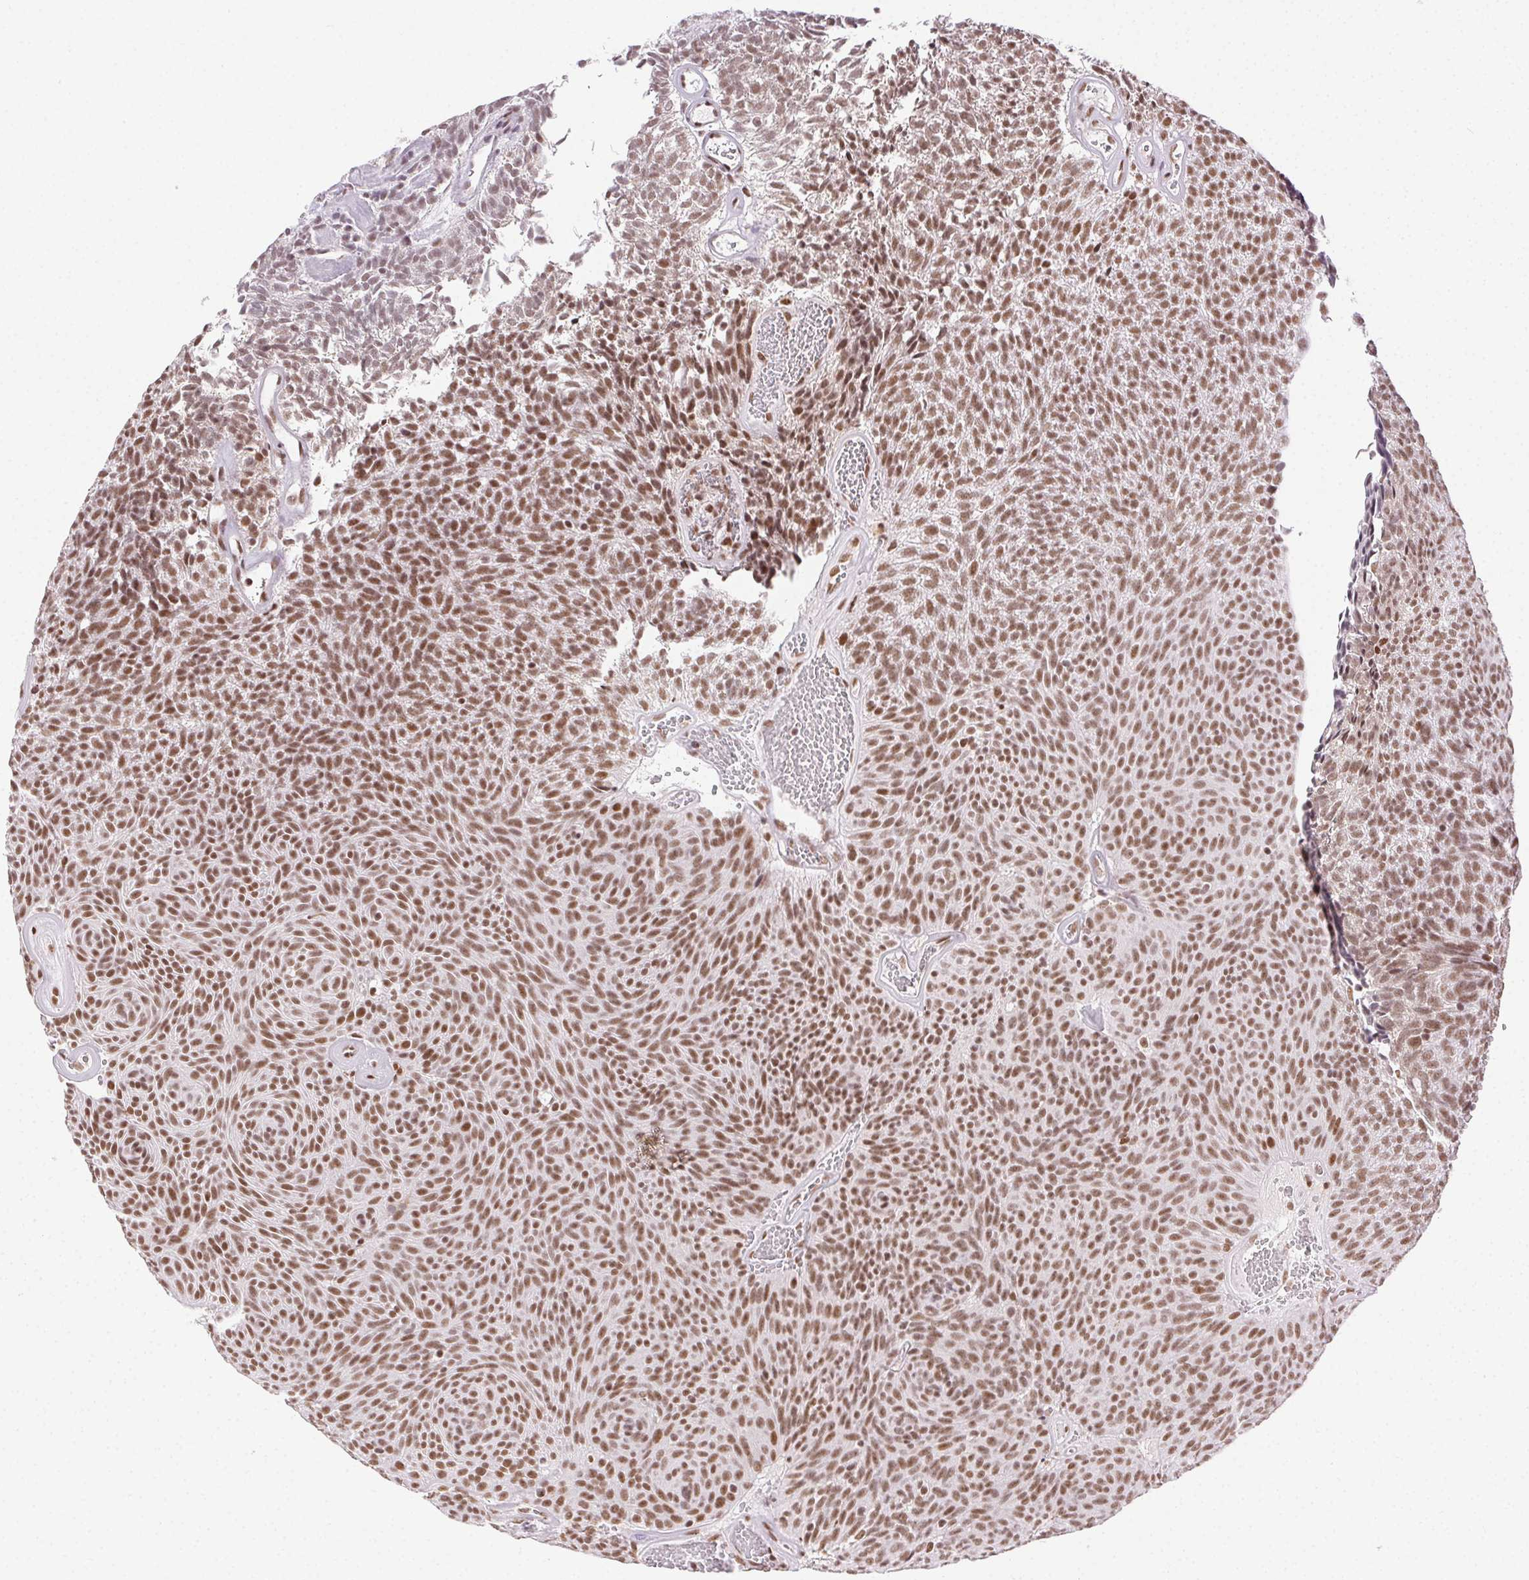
{"staining": {"intensity": "moderate", "quantity": ">75%", "location": "nuclear"}, "tissue": "urothelial cancer", "cell_type": "Tumor cells", "image_type": "cancer", "snomed": [{"axis": "morphology", "description": "Urothelial carcinoma, Low grade"}, {"axis": "topography", "description": "Urinary bladder"}], "caption": "Human urothelial carcinoma (low-grade) stained with a protein marker shows moderate staining in tumor cells.", "gene": "TRA2B", "patient": {"sex": "male", "age": 77}}